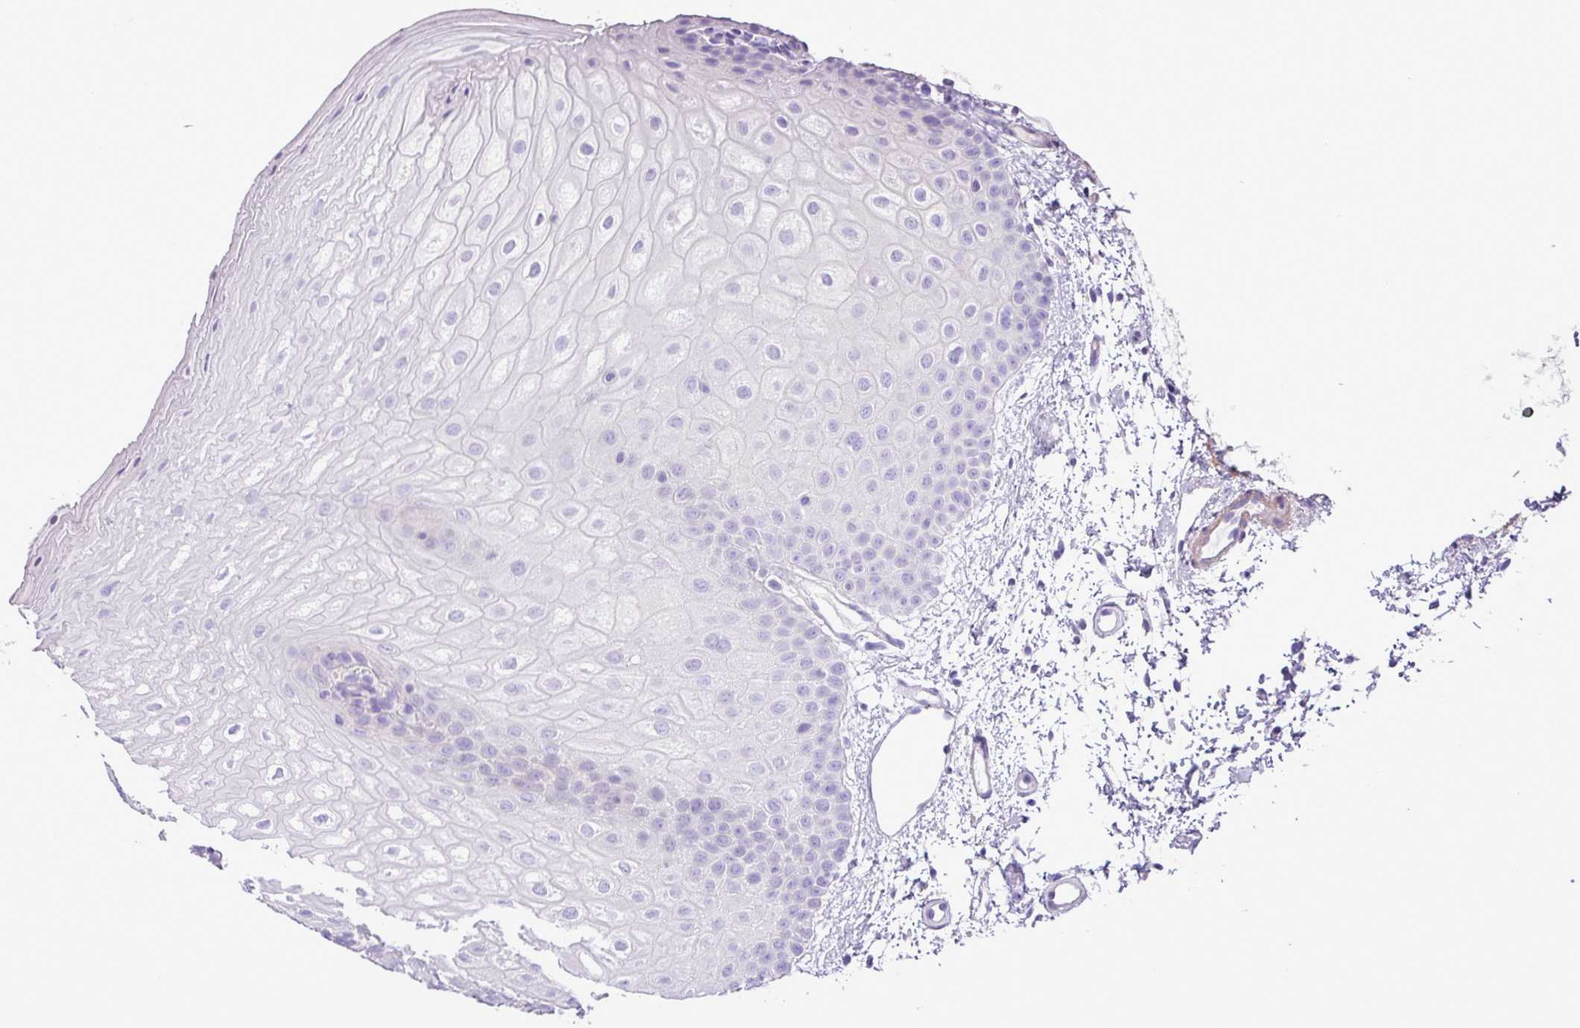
{"staining": {"intensity": "negative", "quantity": "none", "location": "none"}, "tissue": "oral mucosa", "cell_type": "Squamous epithelial cells", "image_type": "normal", "snomed": [{"axis": "morphology", "description": "Normal tissue, NOS"}, {"axis": "topography", "description": "Oral tissue"}], "caption": "Immunohistochemistry (IHC) image of benign oral mucosa: human oral mucosa stained with DAB shows no significant protein staining in squamous epithelial cells.", "gene": "ZNF334", "patient": {"sex": "female", "age": 67}}